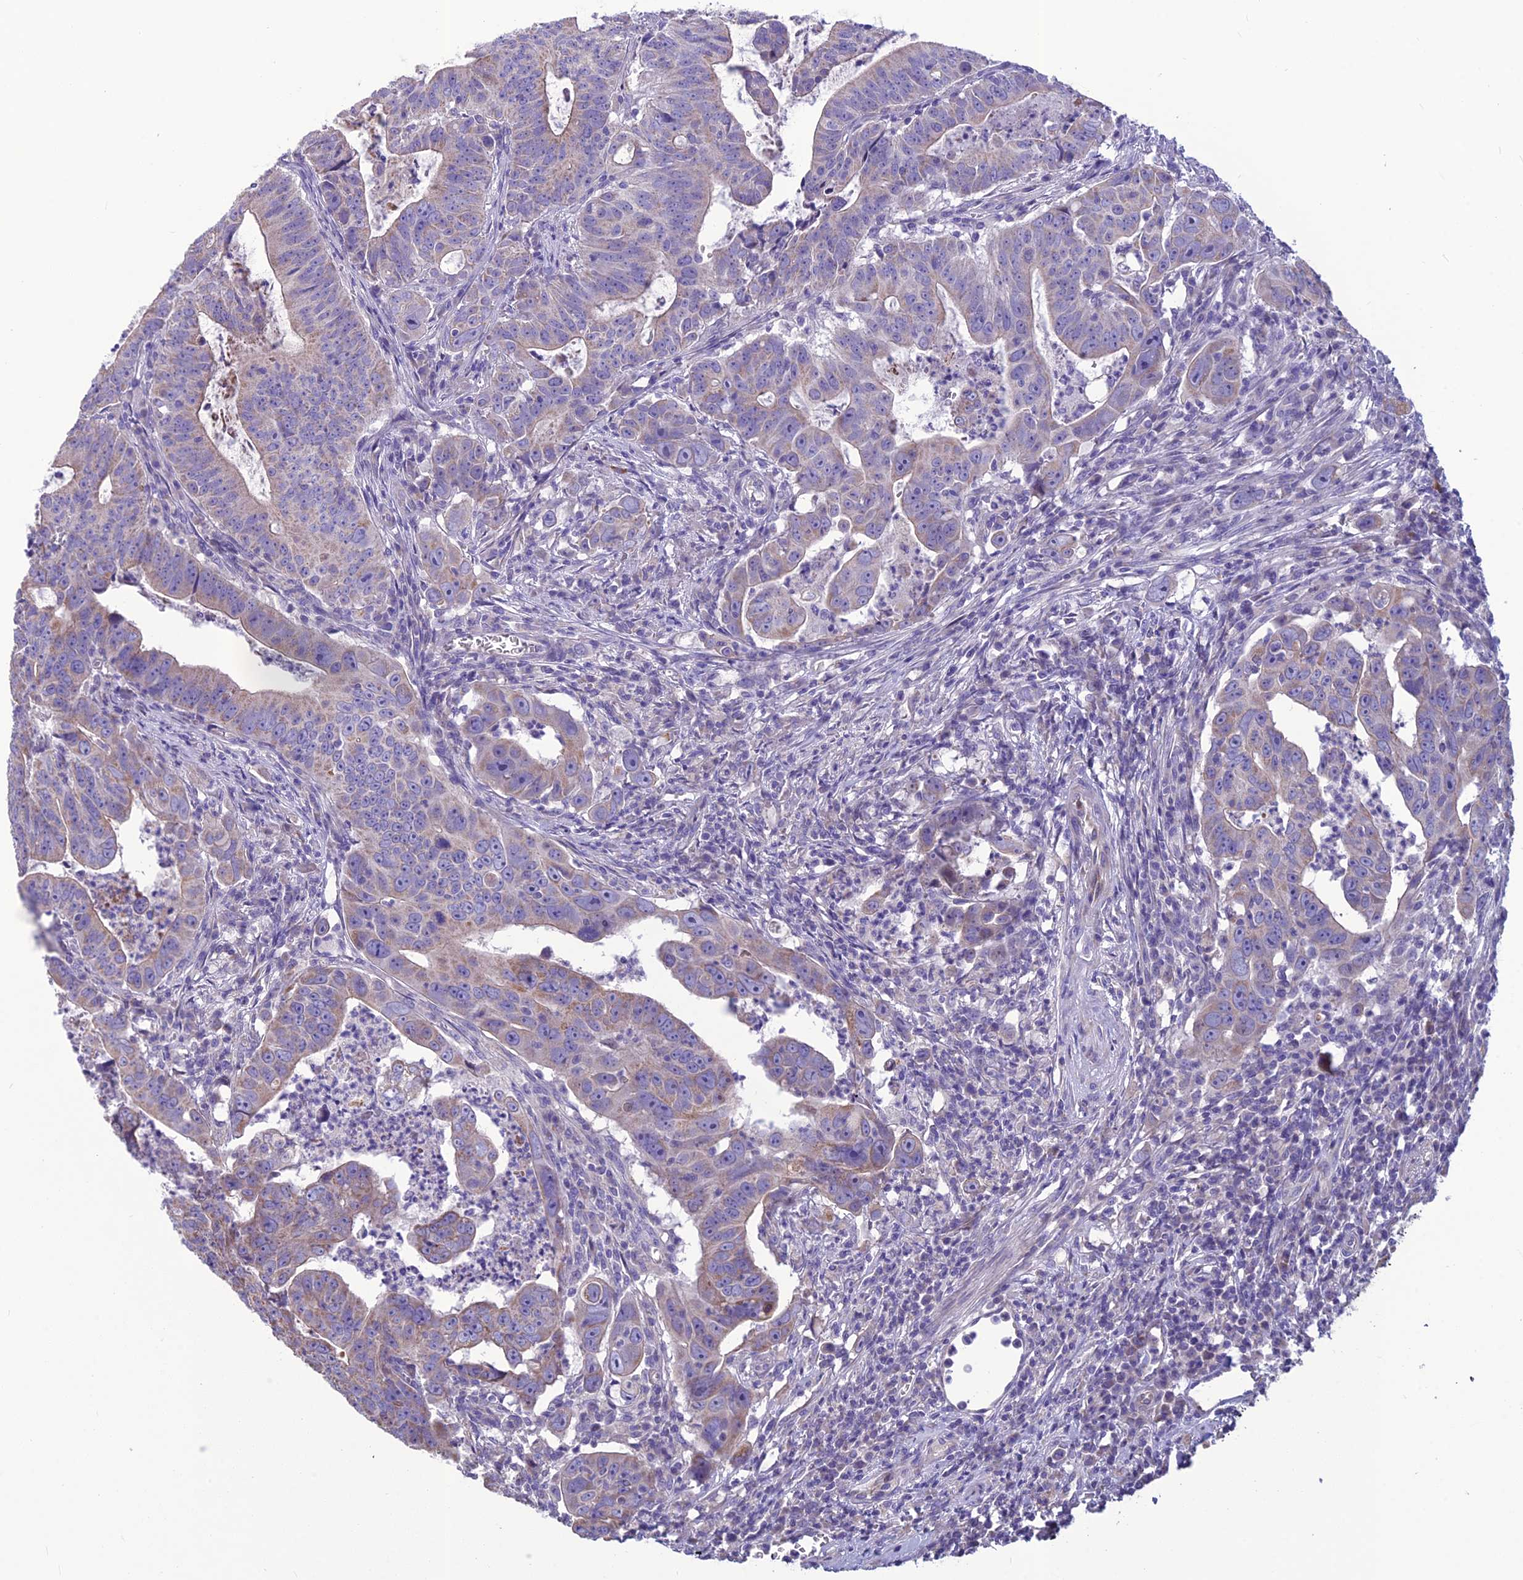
{"staining": {"intensity": "weak", "quantity": "<25%", "location": "cytoplasmic/membranous"}, "tissue": "colorectal cancer", "cell_type": "Tumor cells", "image_type": "cancer", "snomed": [{"axis": "morphology", "description": "Adenocarcinoma, NOS"}, {"axis": "topography", "description": "Rectum"}], "caption": "Immunohistochemistry (IHC) histopathology image of neoplastic tissue: human colorectal adenocarcinoma stained with DAB (3,3'-diaminobenzidine) shows no significant protein staining in tumor cells.", "gene": "BHMT2", "patient": {"sex": "male", "age": 69}}